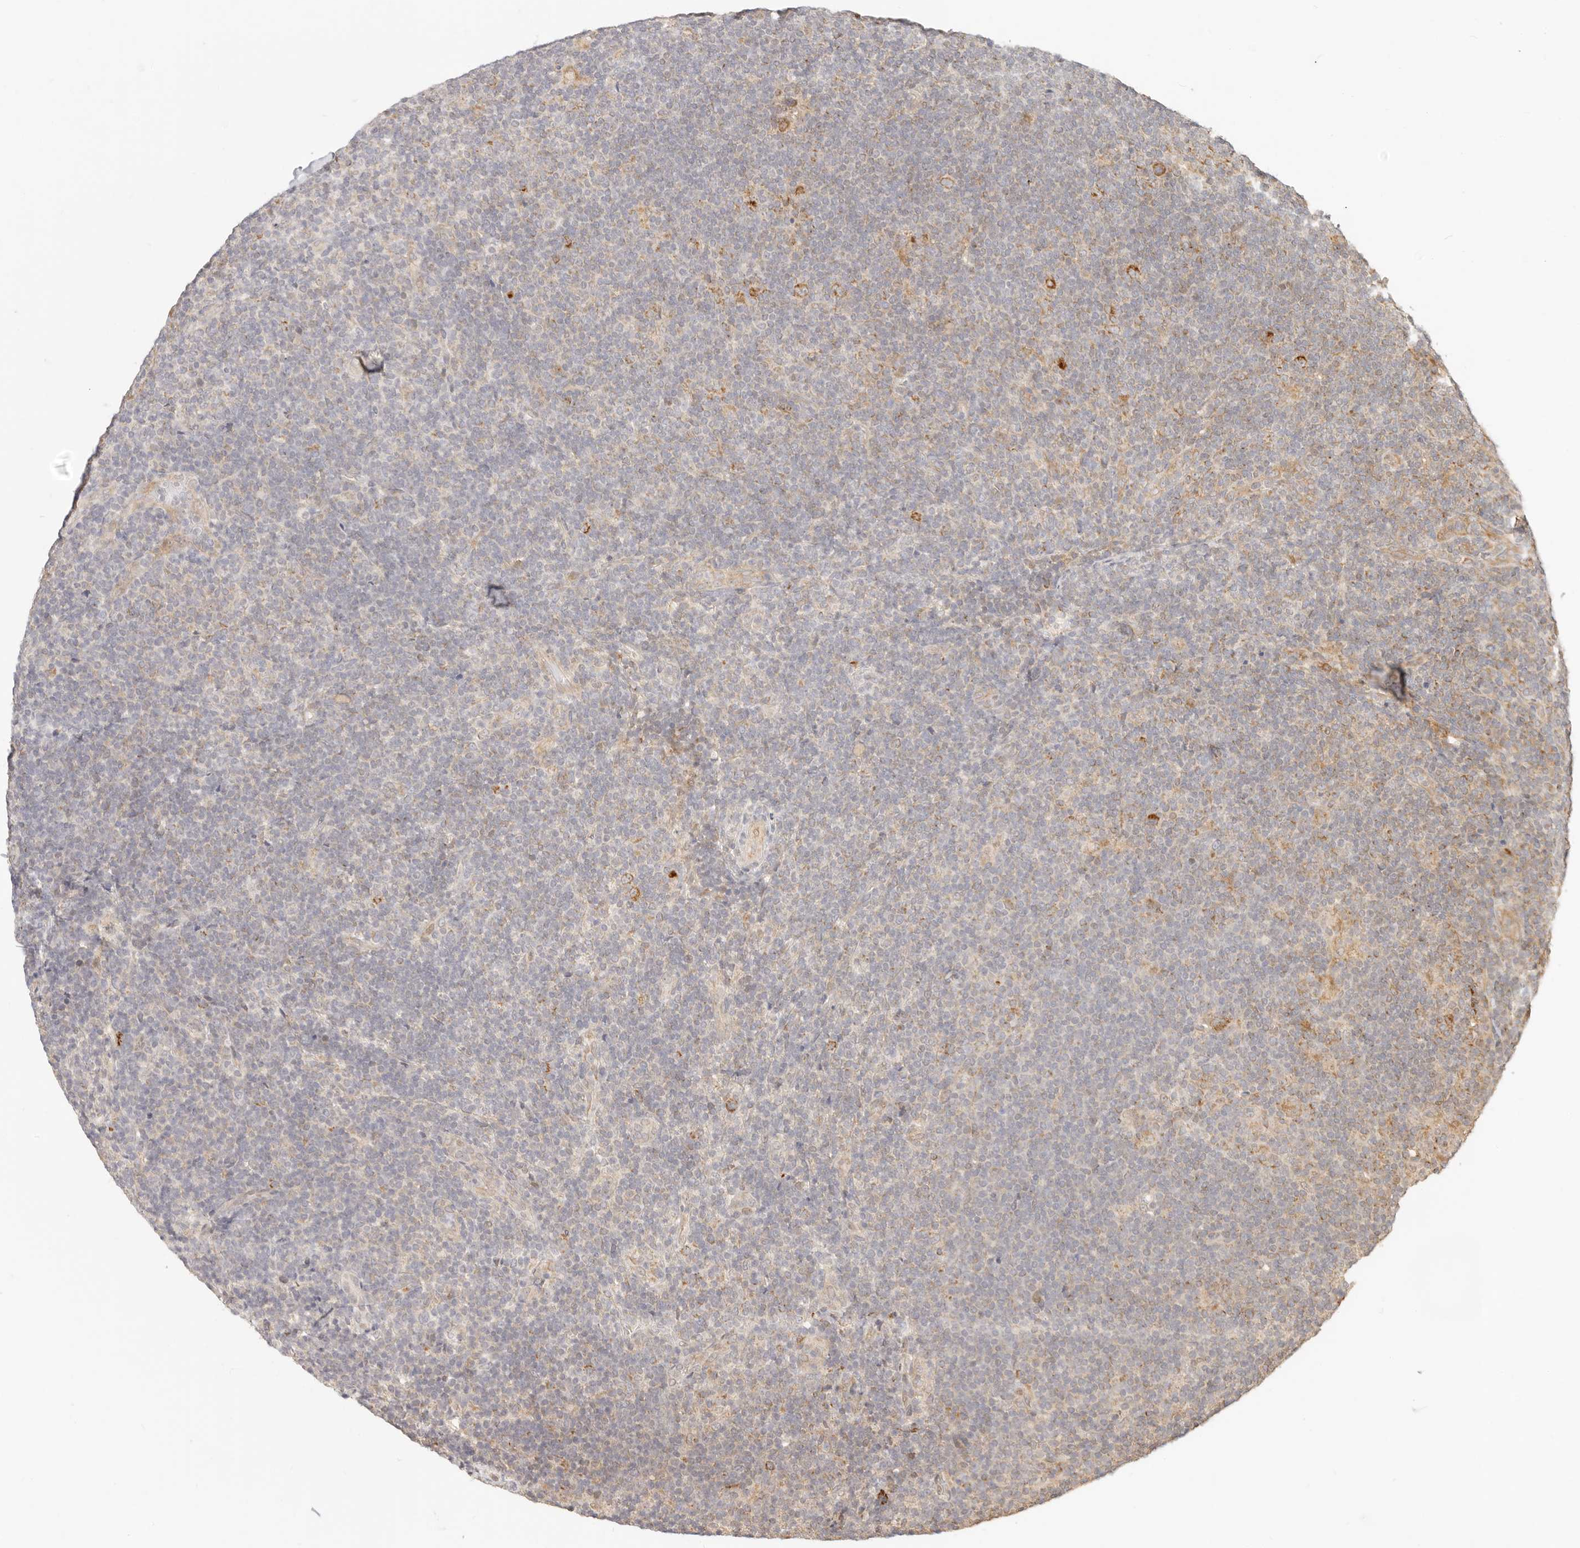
{"staining": {"intensity": "moderate", "quantity": ">75%", "location": "cytoplasmic/membranous"}, "tissue": "lymphoma", "cell_type": "Tumor cells", "image_type": "cancer", "snomed": [{"axis": "morphology", "description": "Hodgkin's disease, NOS"}, {"axis": "topography", "description": "Lymph node"}], "caption": "About >75% of tumor cells in human Hodgkin's disease display moderate cytoplasmic/membranous protein expression as visualized by brown immunohistochemical staining.", "gene": "TIMM17A", "patient": {"sex": "female", "age": 57}}